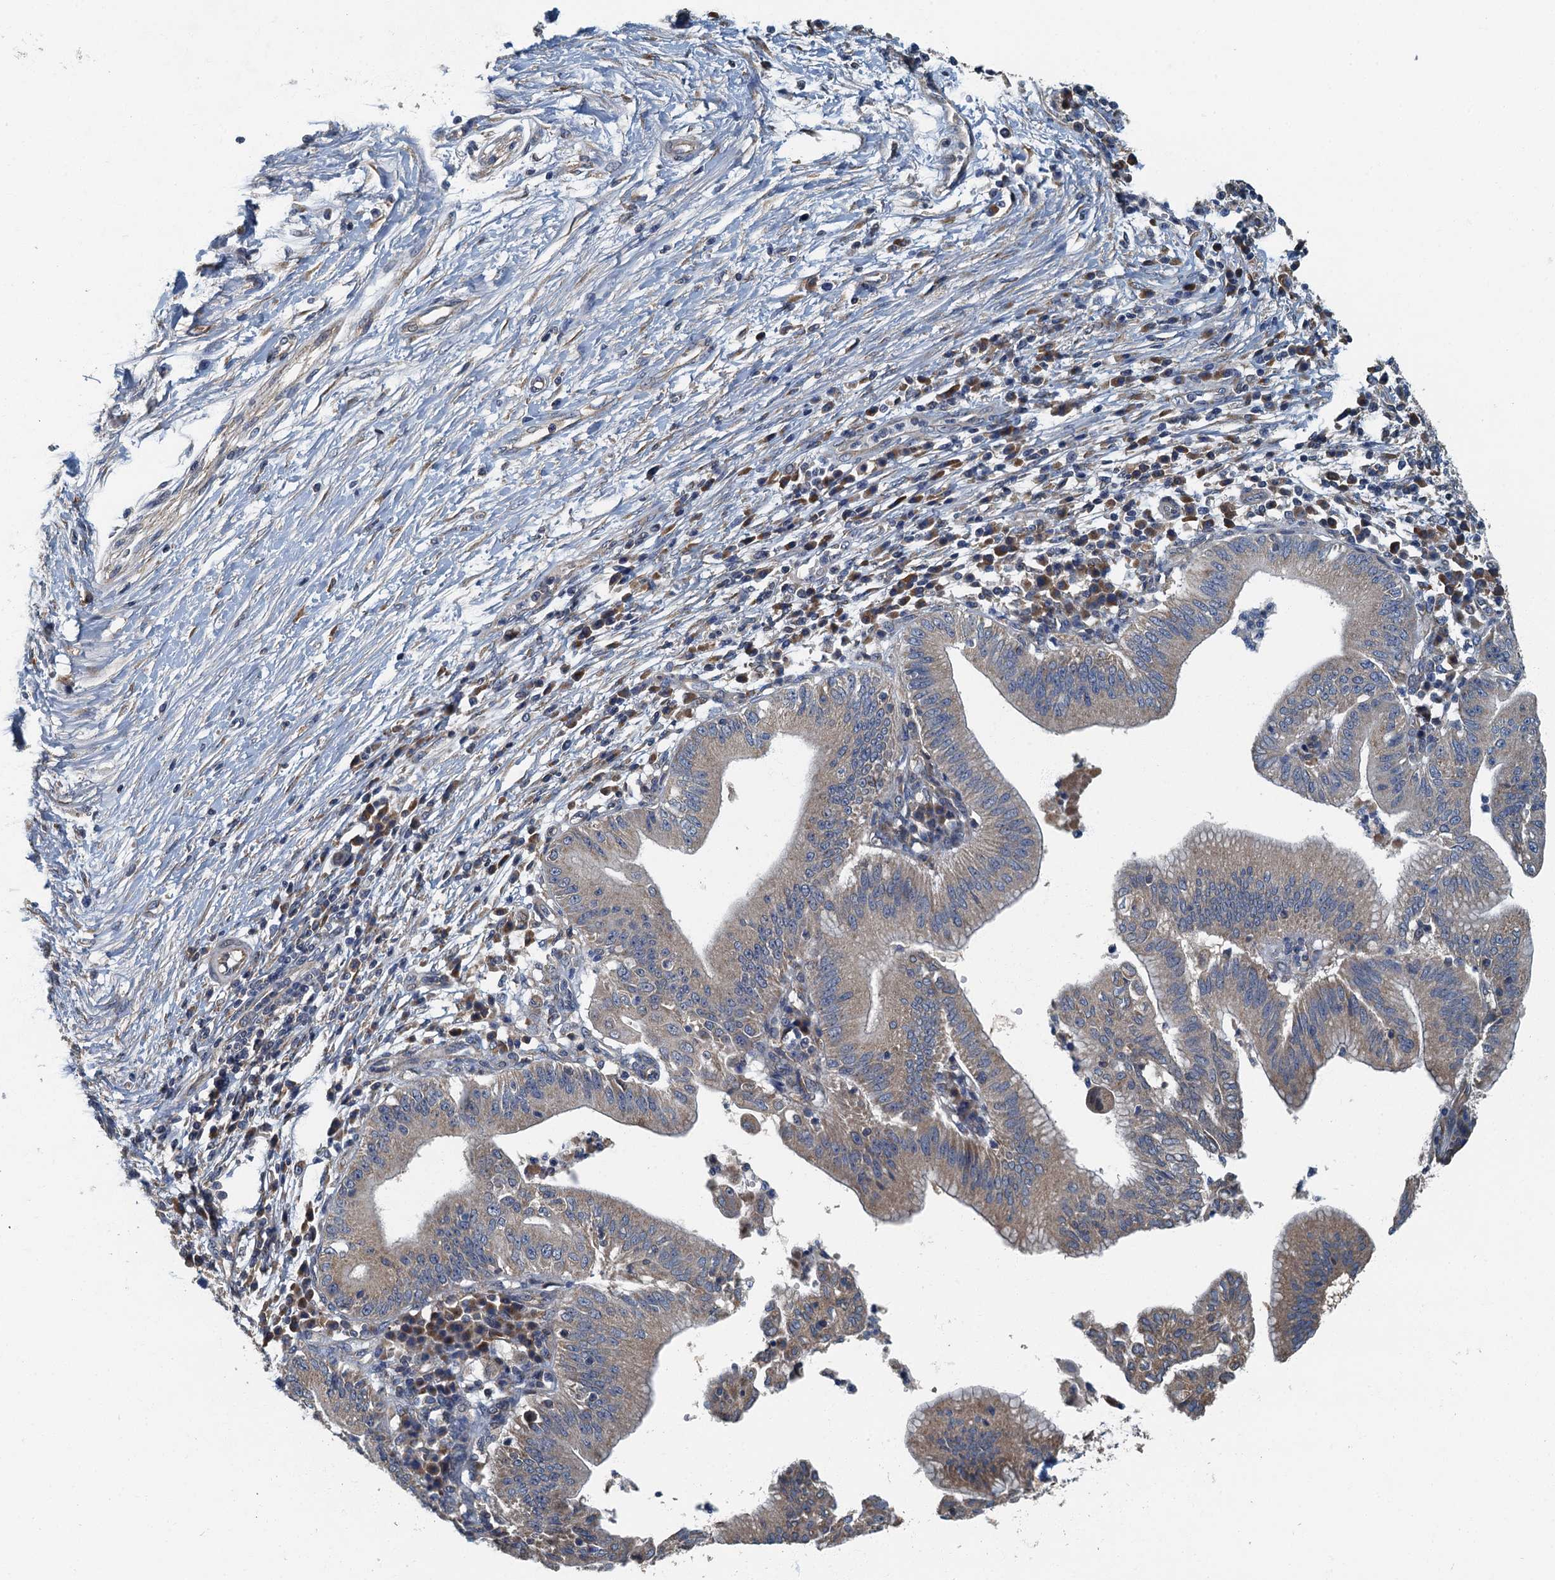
{"staining": {"intensity": "weak", "quantity": "25%-75%", "location": "cytoplasmic/membranous"}, "tissue": "pancreatic cancer", "cell_type": "Tumor cells", "image_type": "cancer", "snomed": [{"axis": "morphology", "description": "Adenocarcinoma, NOS"}, {"axis": "topography", "description": "Pancreas"}], "caption": "About 25%-75% of tumor cells in pancreatic cancer show weak cytoplasmic/membranous protein staining as visualized by brown immunohistochemical staining.", "gene": "DDX49", "patient": {"sex": "male", "age": 68}}